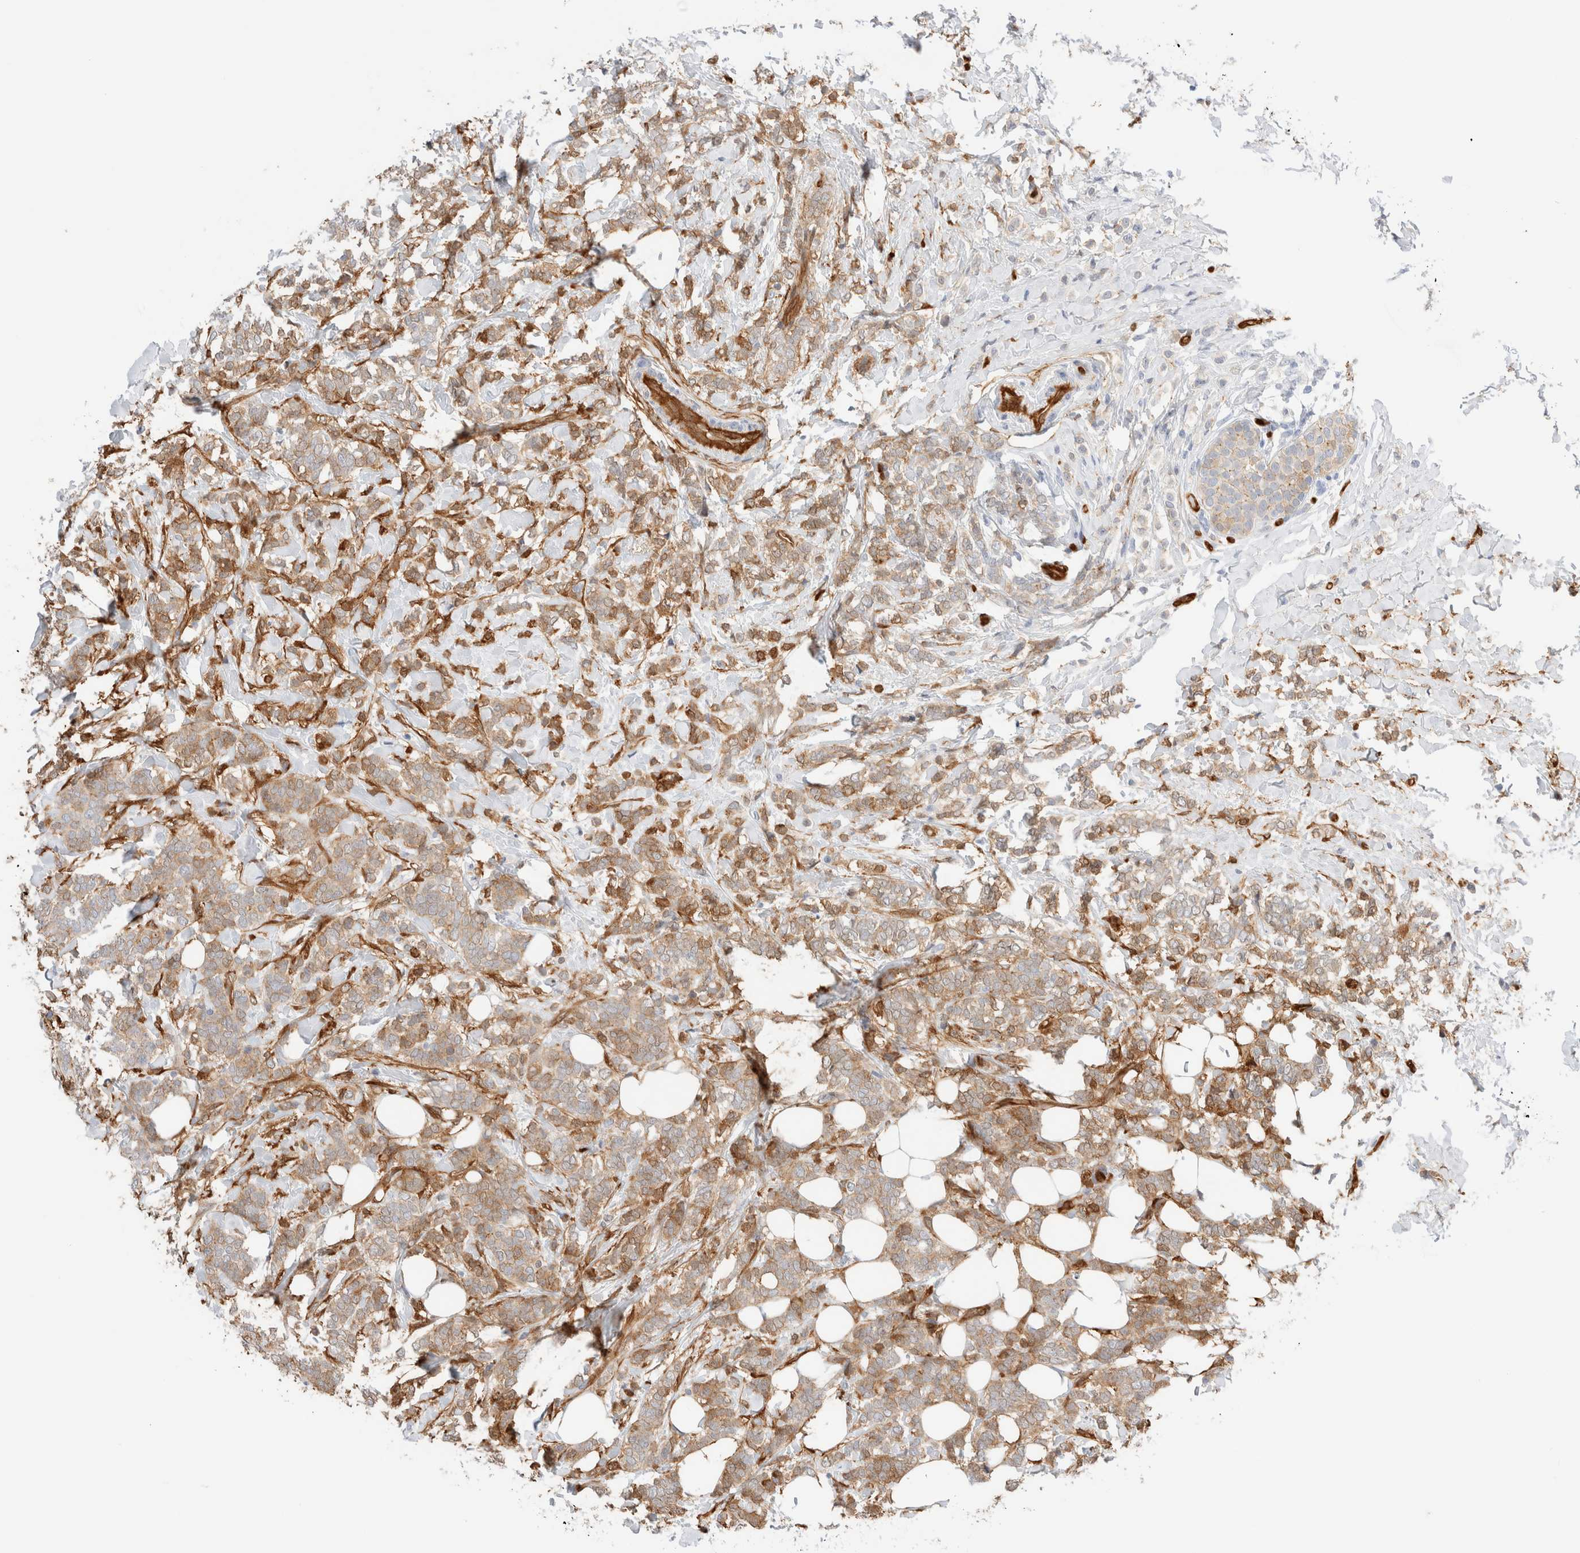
{"staining": {"intensity": "moderate", "quantity": ">75%", "location": "cytoplasmic/membranous"}, "tissue": "breast cancer", "cell_type": "Tumor cells", "image_type": "cancer", "snomed": [{"axis": "morphology", "description": "Lobular carcinoma"}, {"axis": "topography", "description": "Breast"}], "caption": "Lobular carcinoma (breast) stained for a protein shows moderate cytoplasmic/membranous positivity in tumor cells.", "gene": "LMCD1", "patient": {"sex": "female", "age": 50}}